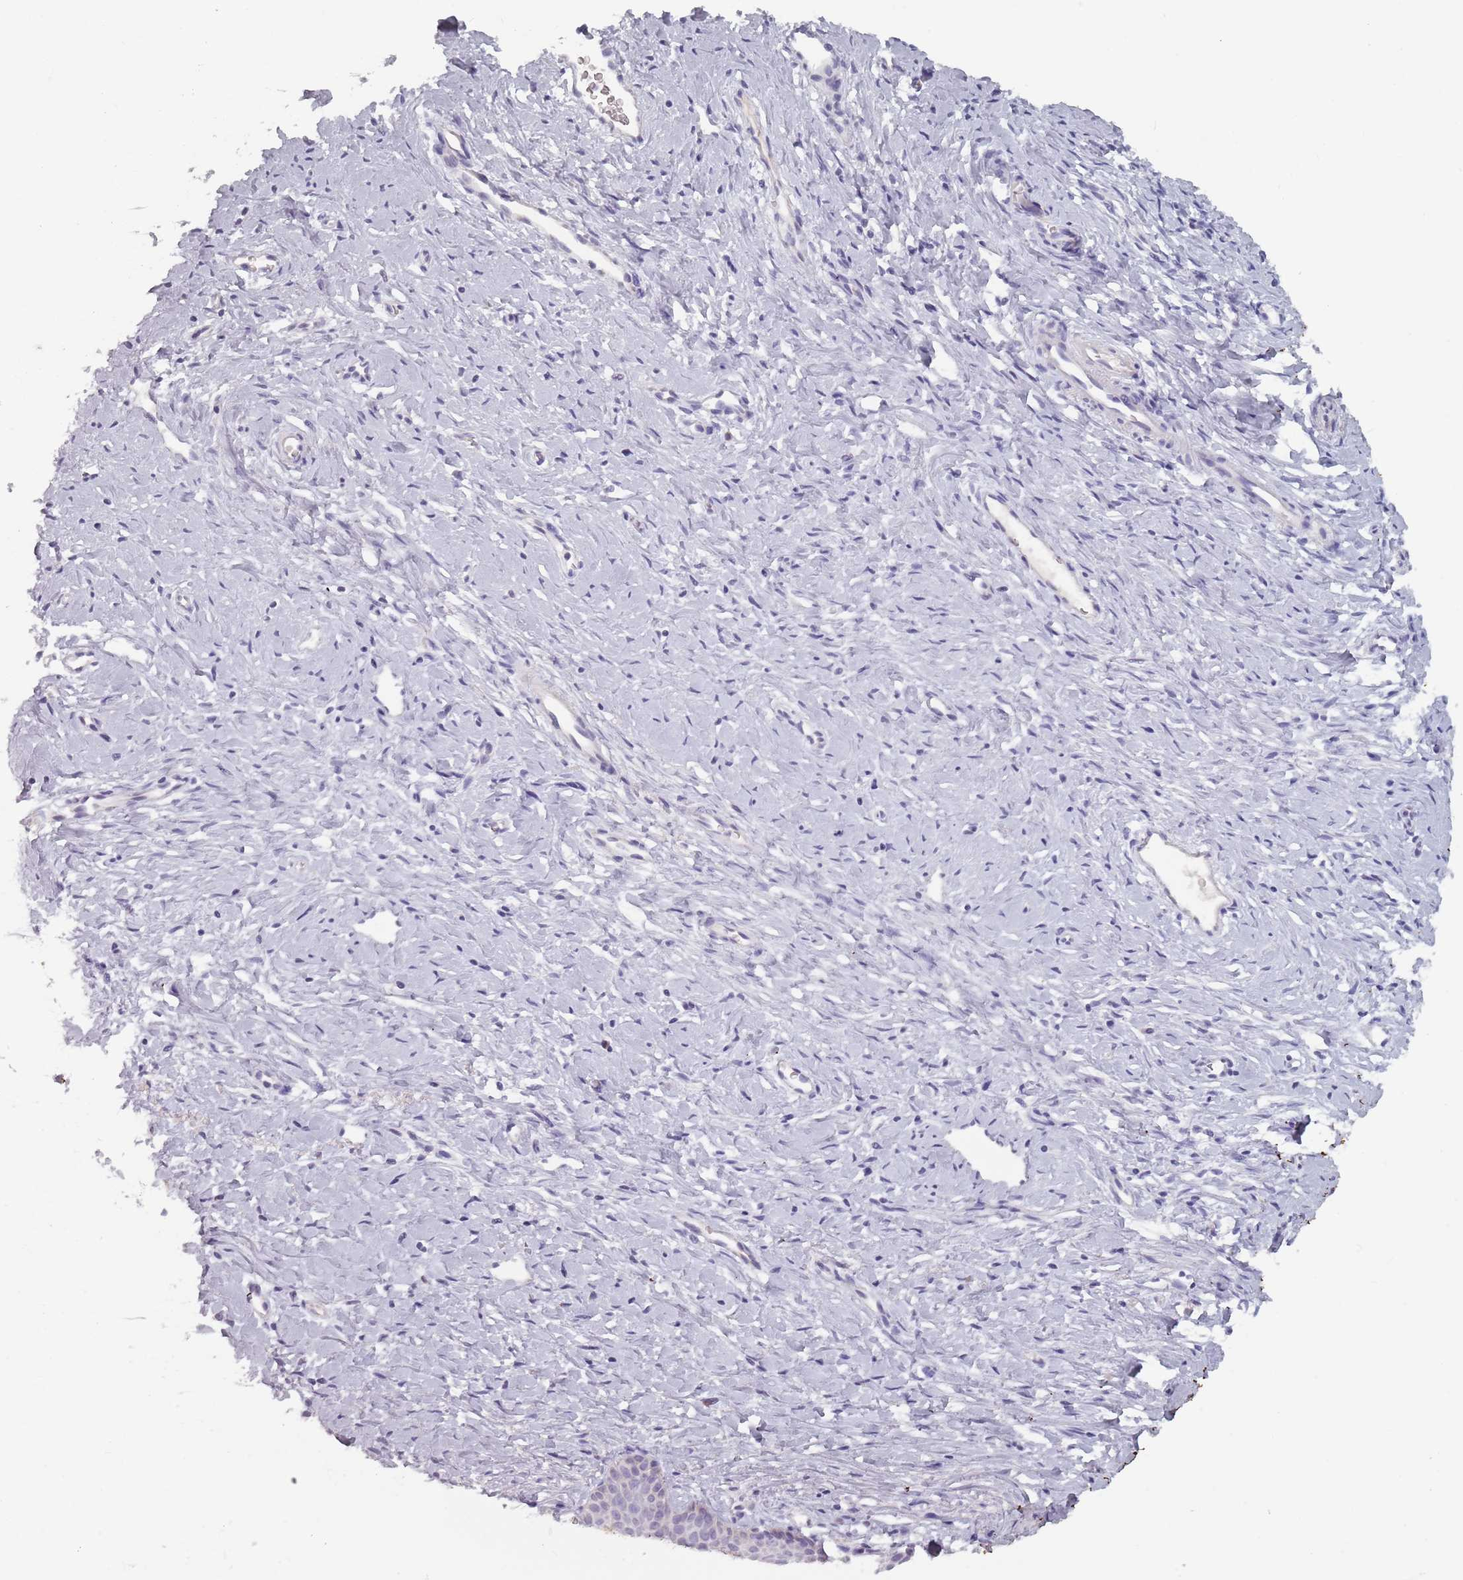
{"staining": {"intensity": "weak", "quantity": "<25%", "location": "cytoplasmic/membranous"}, "tissue": "cervix", "cell_type": "Glandular cells", "image_type": "normal", "snomed": [{"axis": "morphology", "description": "Normal tissue, NOS"}, {"axis": "topography", "description": "Cervix"}], "caption": "Immunohistochemical staining of unremarkable cervix reveals no significant positivity in glandular cells.", "gene": "CEP19", "patient": {"sex": "female", "age": 36}}